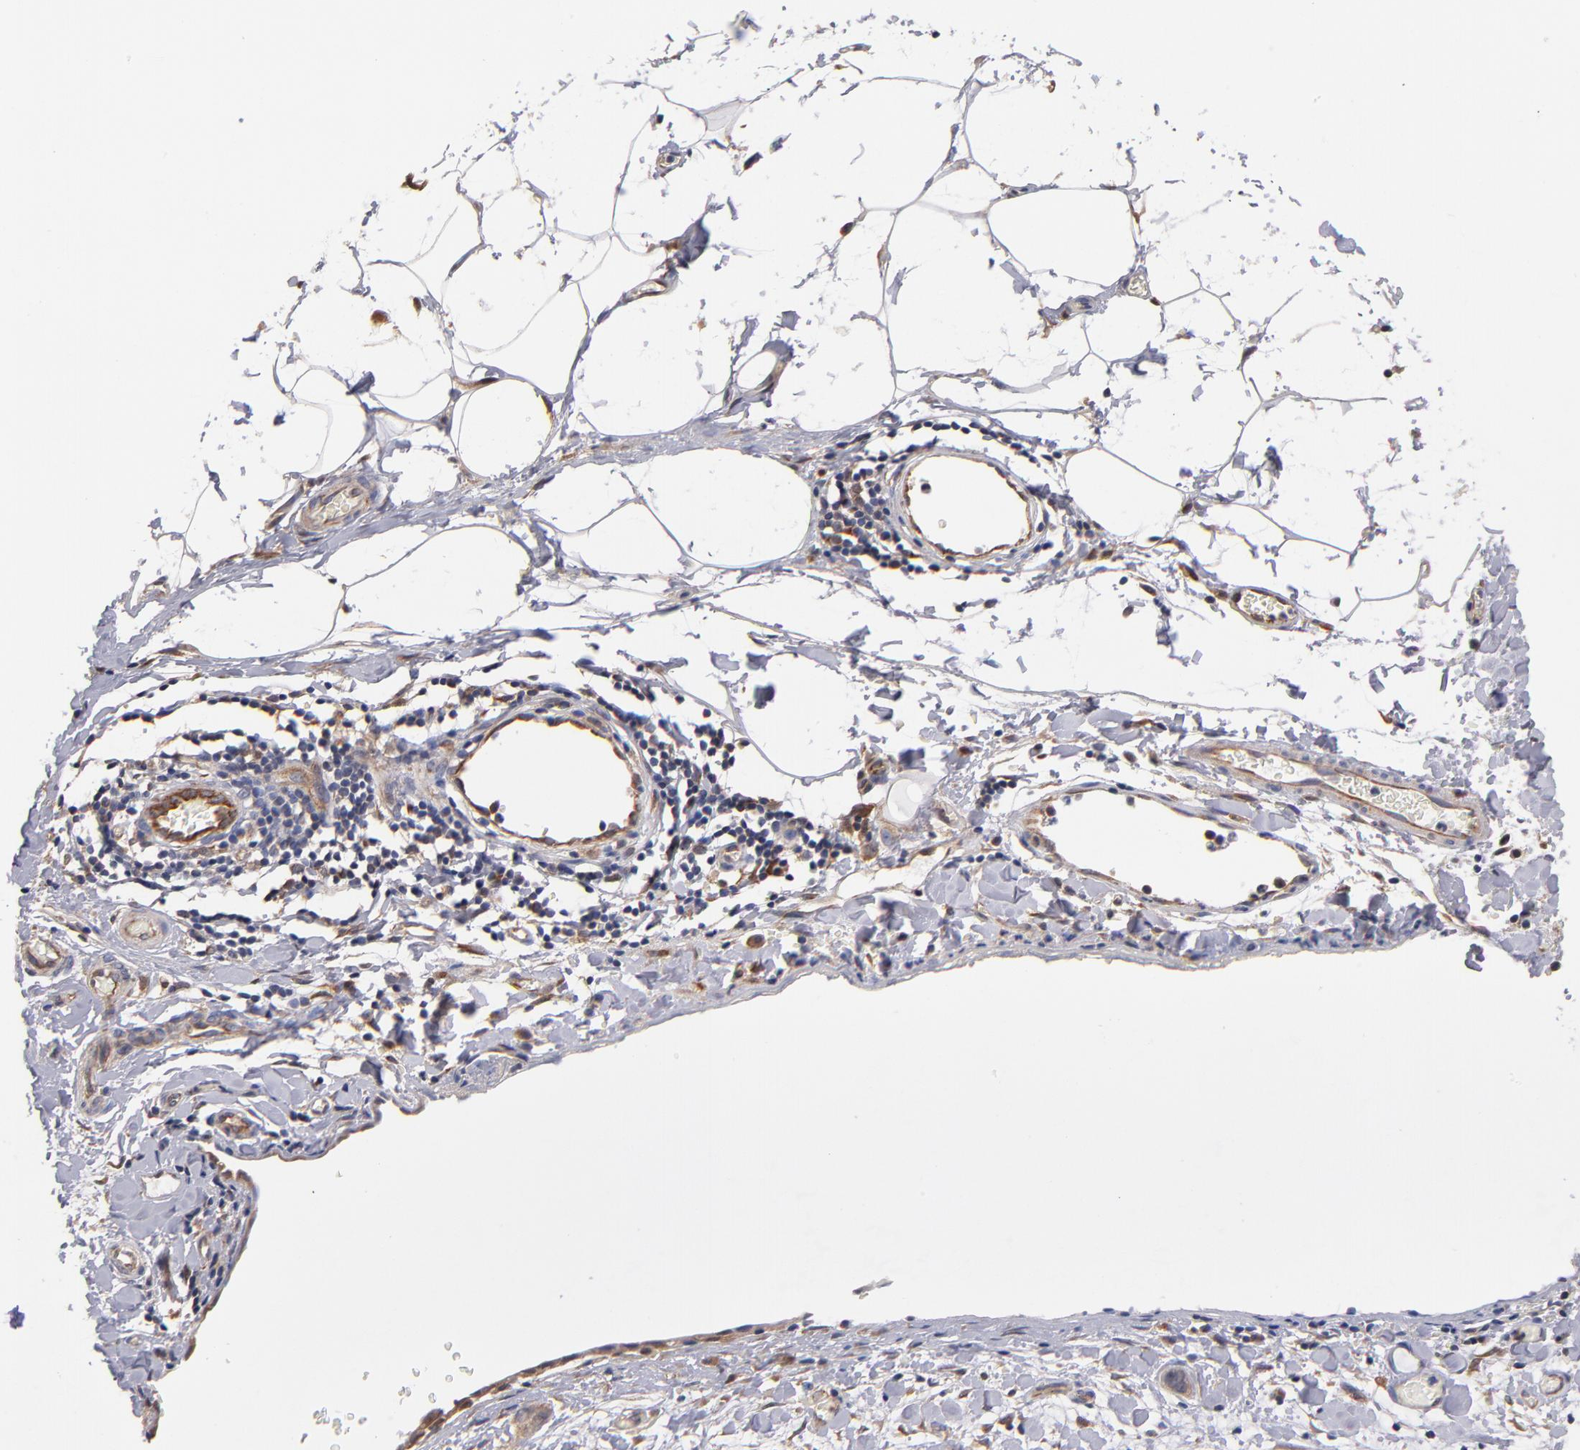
{"staining": {"intensity": "moderate", "quantity": ">75%", "location": "cytoplasmic/membranous"}, "tissue": "stomach cancer", "cell_type": "Tumor cells", "image_type": "cancer", "snomed": [{"axis": "morphology", "description": "Adenocarcinoma, NOS"}, {"axis": "topography", "description": "Stomach, upper"}], "caption": "Human stomach cancer stained for a protein (brown) reveals moderate cytoplasmic/membranous positive positivity in approximately >75% of tumor cells.", "gene": "GMFG", "patient": {"sex": "male", "age": 47}}